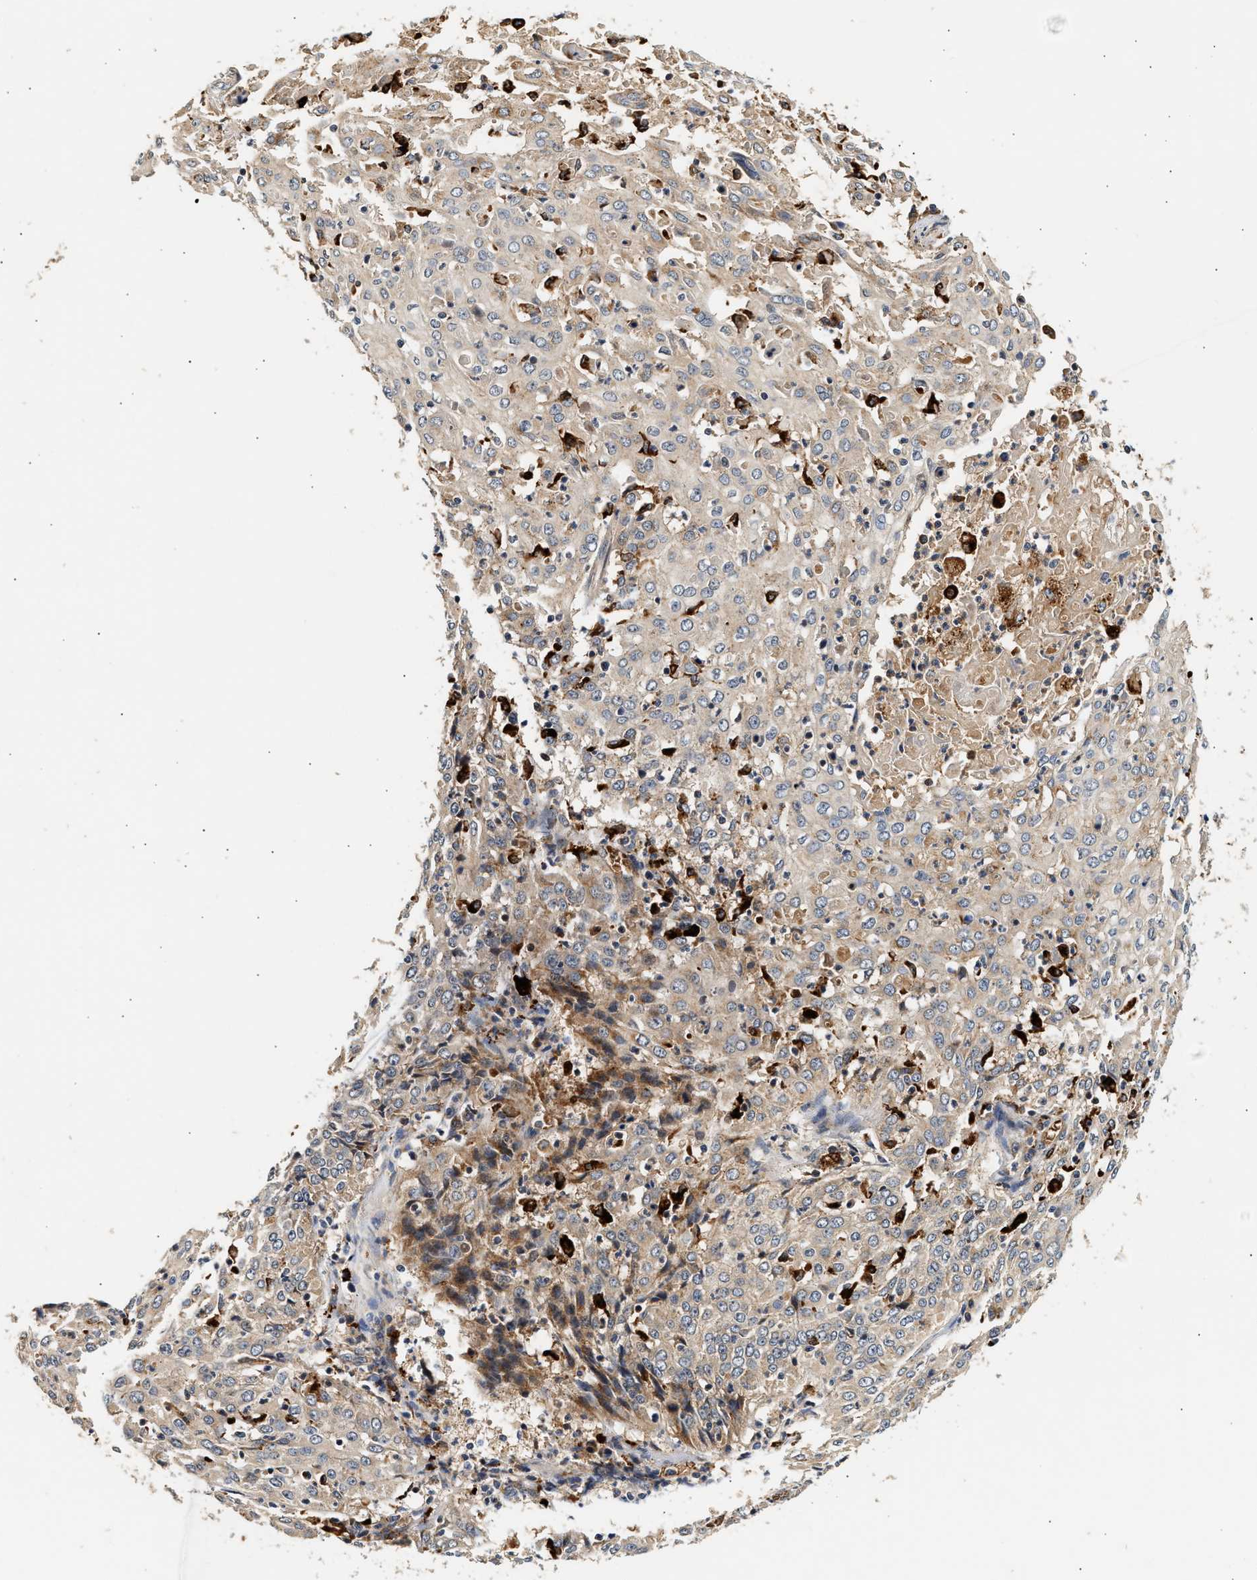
{"staining": {"intensity": "moderate", "quantity": "<25%", "location": "cytoplasmic/membranous"}, "tissue": "cervical cancer", "cell_type": "Tumor cells", "image_type": "cancer", "snomed": [{"axis": "morphology", "description": "Squamous cell carcinoma, NOS"}, {"axis": "topography", "description": "Cervix"}], "caption": "Cervical squamous cell carcinoma stained for a protein exhibits moderate cytoplasmic/membranous positivity in tumor cells.", "gene": "PLD3", "patient": {"sex": "female", "age": 39}}